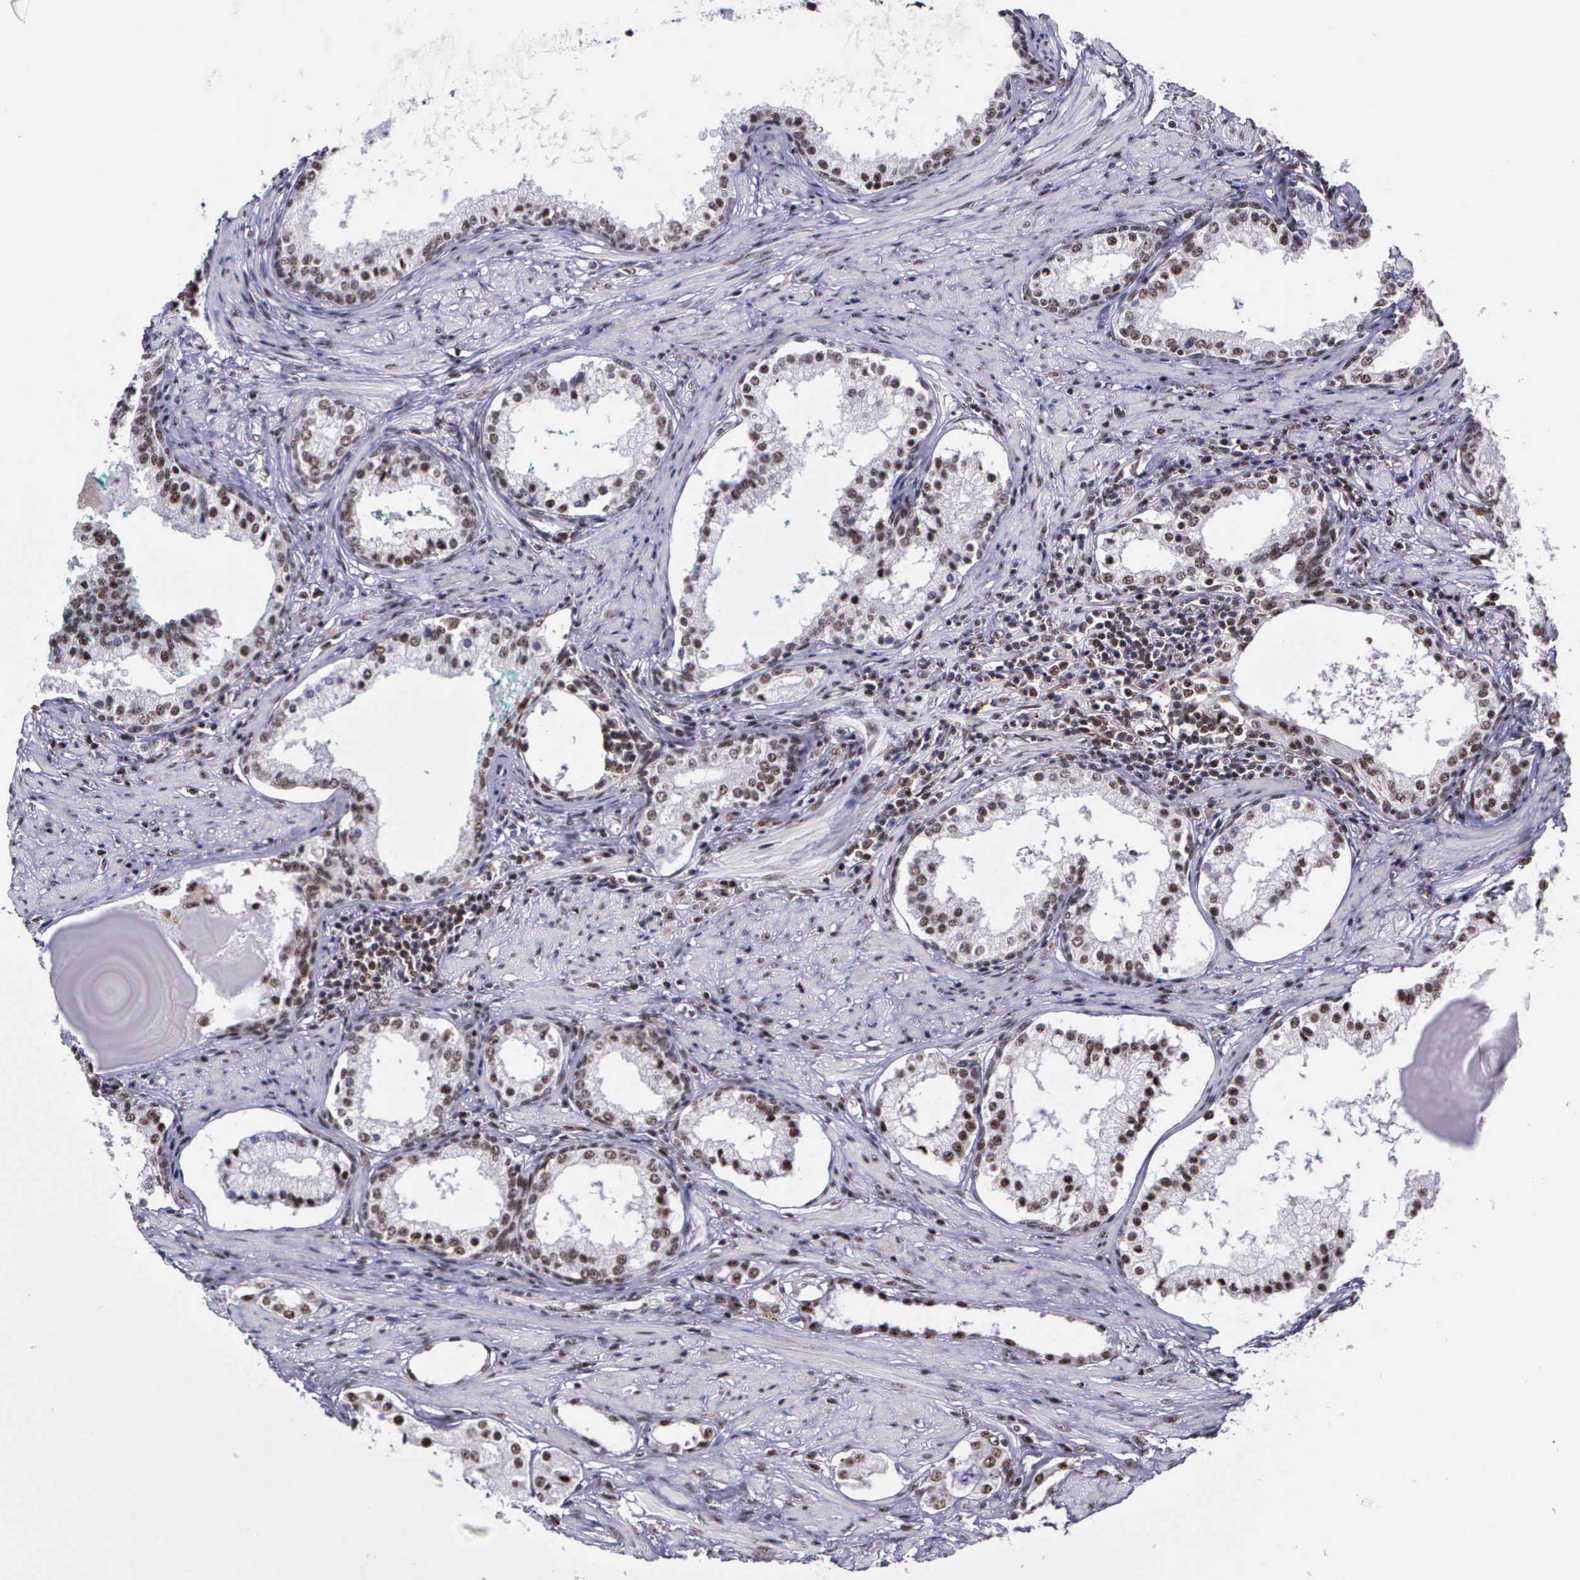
{"staining": {"intensity": "weak", "quantity": "25%-75%", "location": "nuclear"}, "tissue": "prostate cancer", "cell_type": "Tumor cells", "image_type": "cancer", "snomed": [{"axis": "morphology", "description": "Adenocarcinoma, Medium grade"}, {"axis": "topography", "description": "Prostate"}], "caption": "Approximately 25%-75% of tumor cells in human prostate medium-grade adenocarcinoma show weak nuclear protein expression as visualized by brown immunohistochemical staining.", "gene": "FAM47A", "patient": {"sex": "male", "age": 73}}